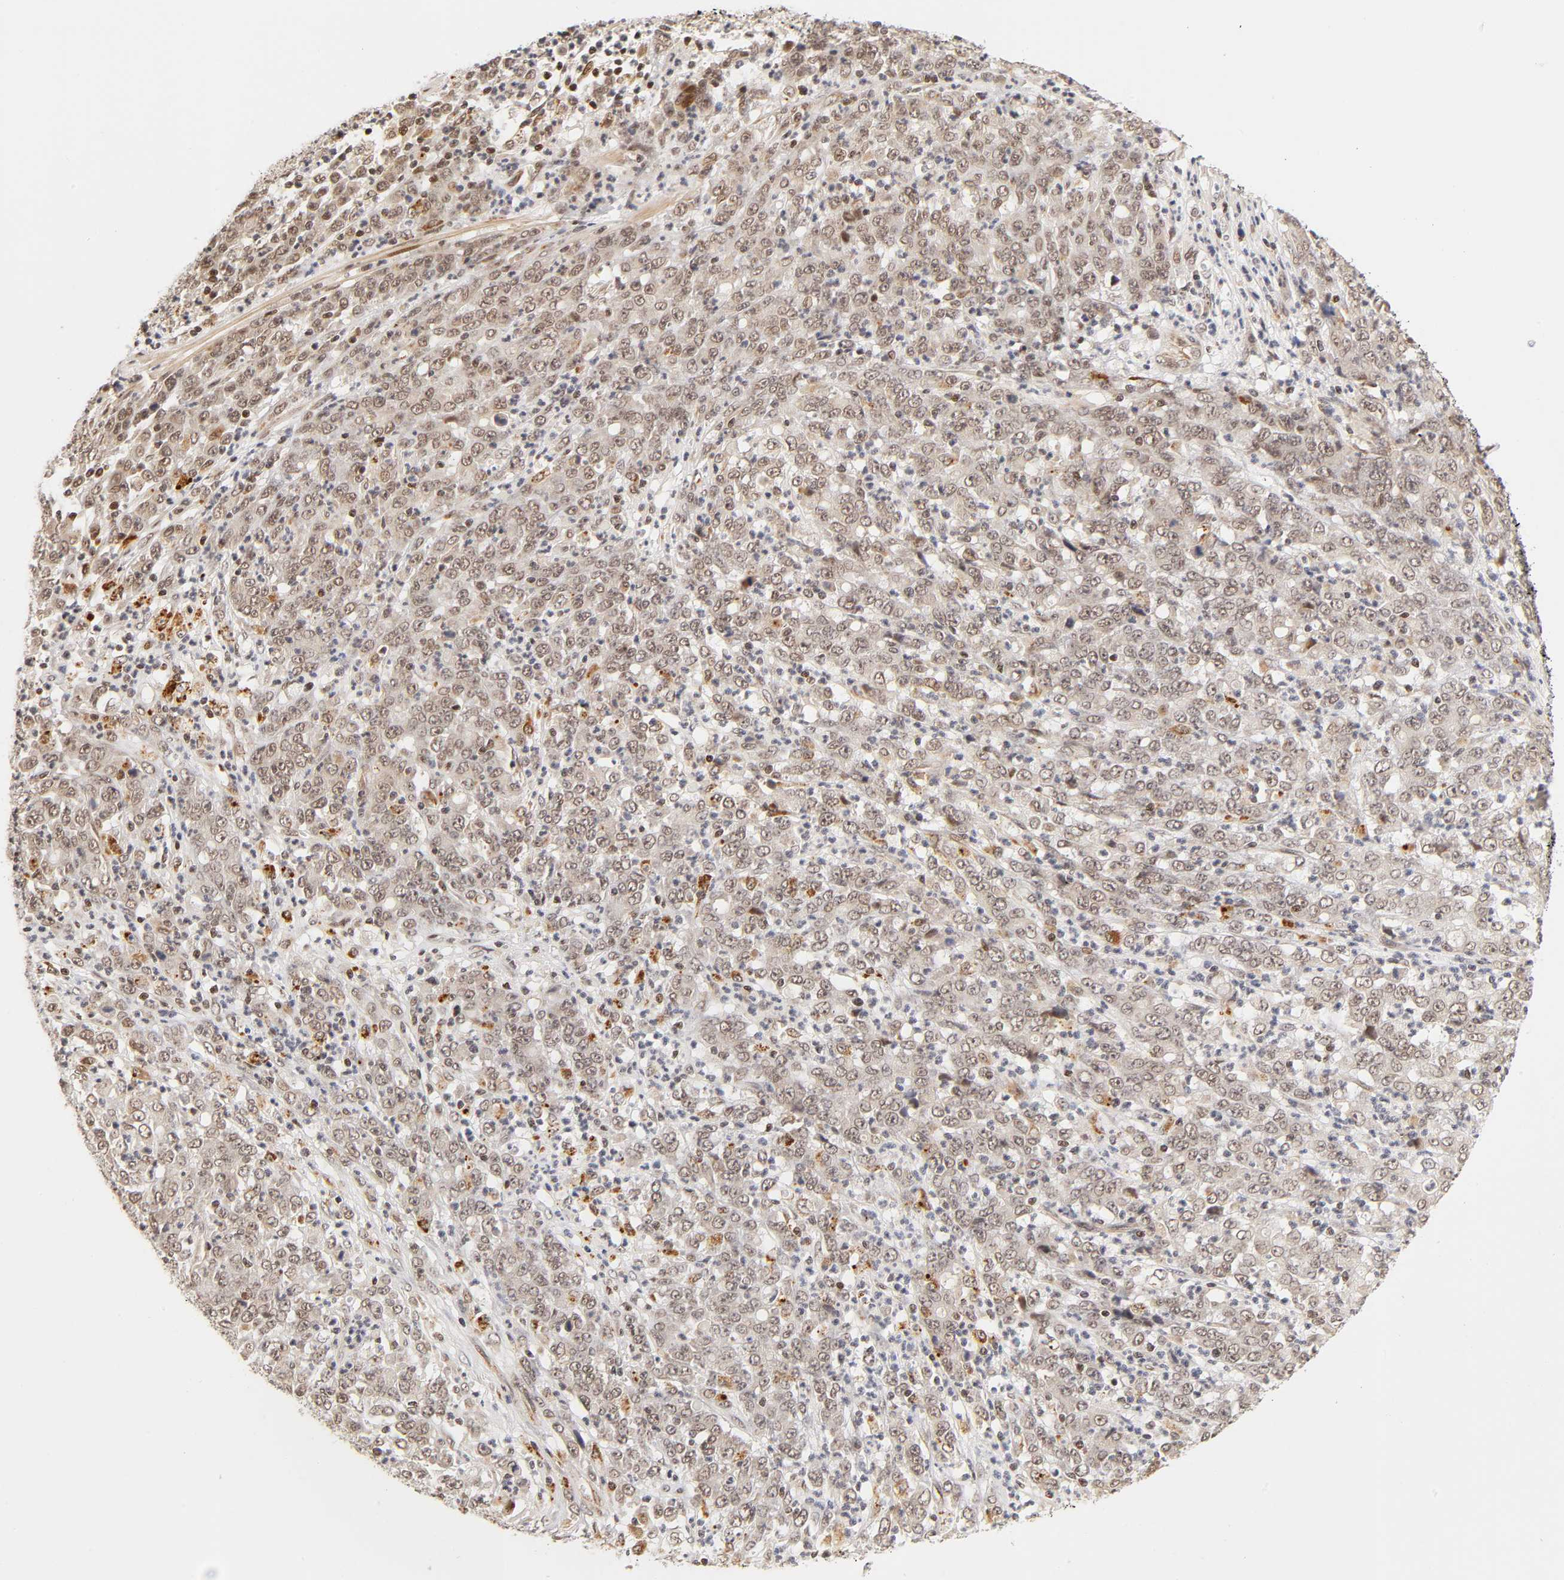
{"staining": {"intensity": "weak", "quantity": "<25%", "location": "cytoplasmic/membranous,nuclear"}, "tissue": "stomach cancer", "cell_type": "Tumor cells", "image_type": "cancer", "snomed": [{"axis": "morphology", "description": "Adenocarcinoma, NOS"}, {"axis": "topography", "description": "Stomach, lower"}], "caption": "Immunohistochemistry of stomach cancer (adenocarcinoma) displays no positivity in tumor cells.", "gene": "TAF10", "patient": {"sex": "female", "age": 71}}